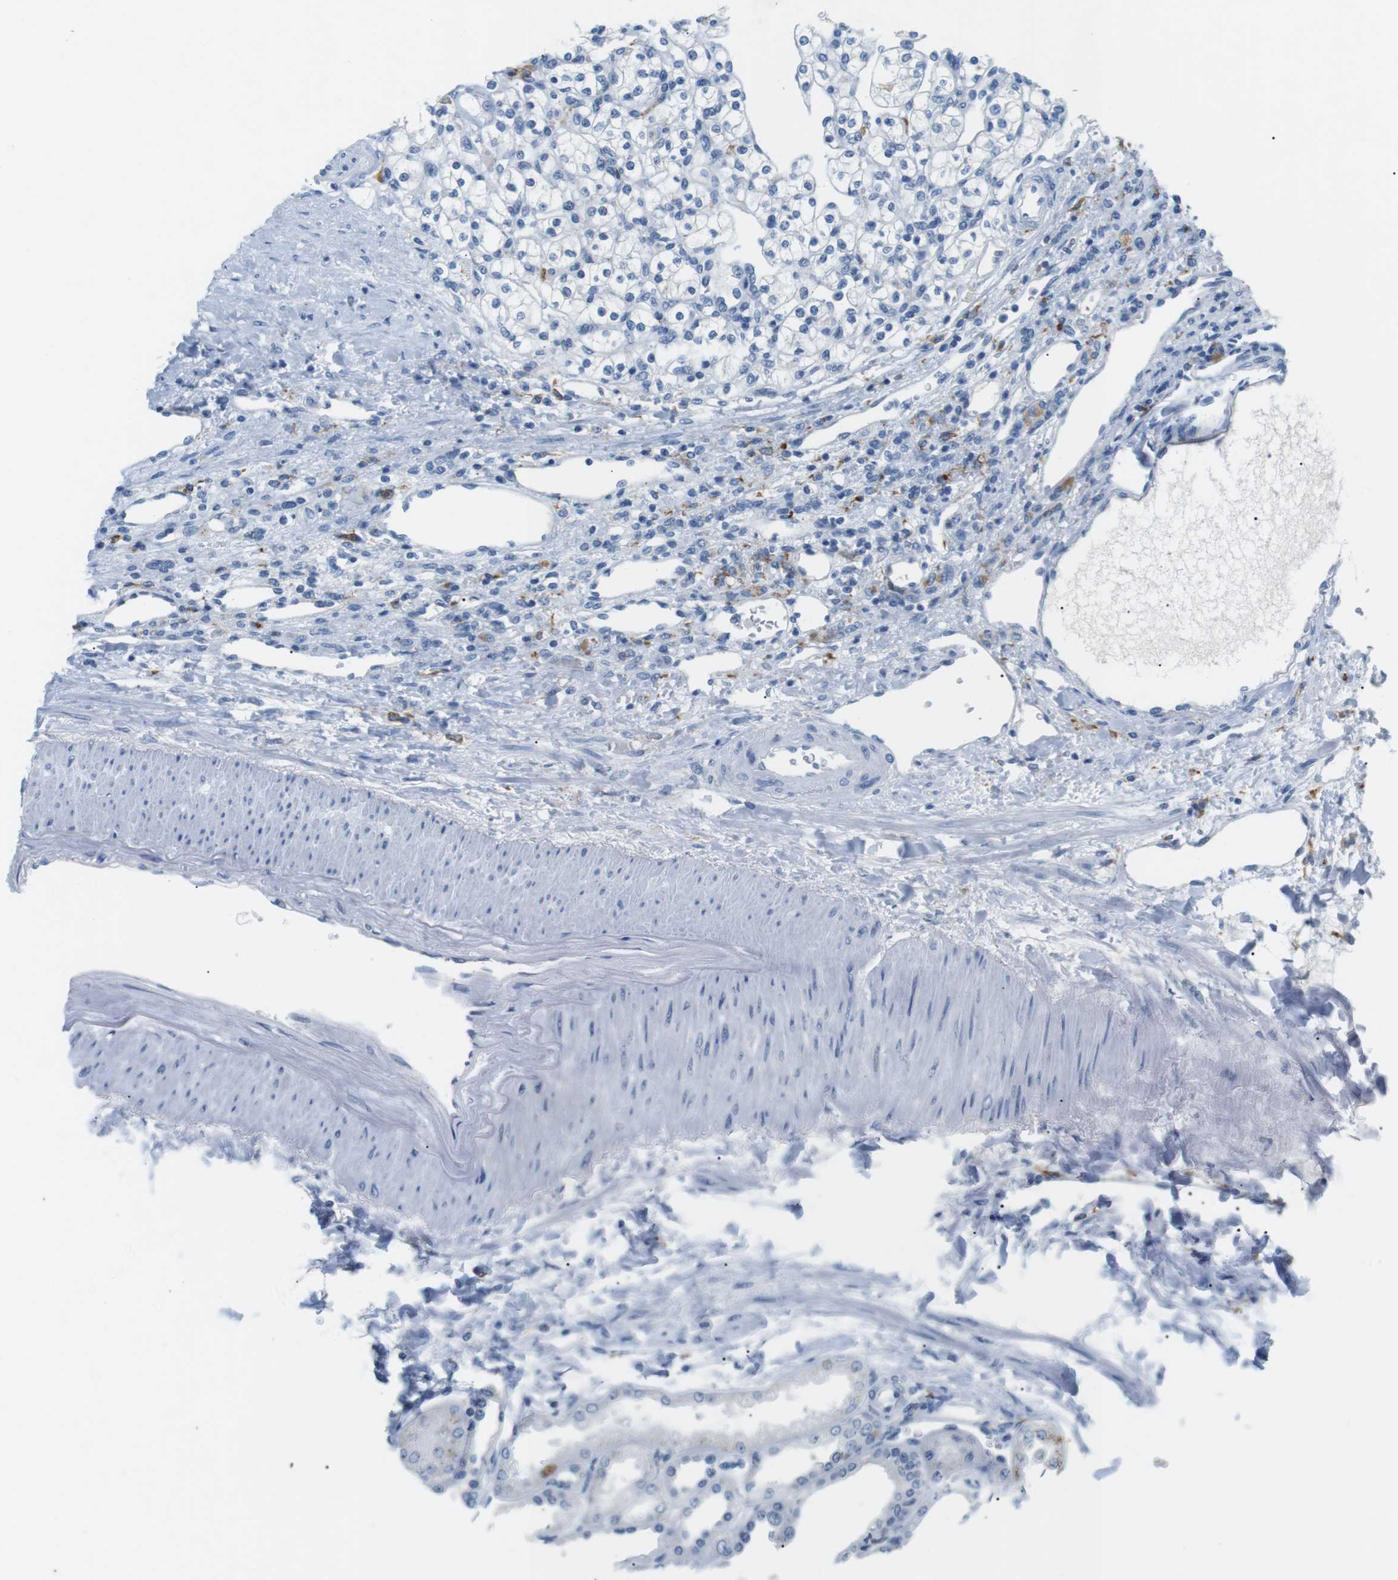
{"staining": {"intensity": "negative", "quantity": "none", "location": "none"}, "tissue": "renal cancer", "cell_type": "Tumor cells", "image_type": "cancer", "snomed": [{"axis": "morphology", "description": "Normal tissue, NOS"}, {"axis": "morphology", "description": "Adenocarcinoma, NOS"}, {"axis": "topography", "description": "Kidney"}], "caption": "A high-resolution photomicrograph shows IHC staining of adenocarcinoma (renal), which shows no significant expression in tumor cells.", "gene": "FCGRT", "patient": {"sex": "female", "age": 55}}